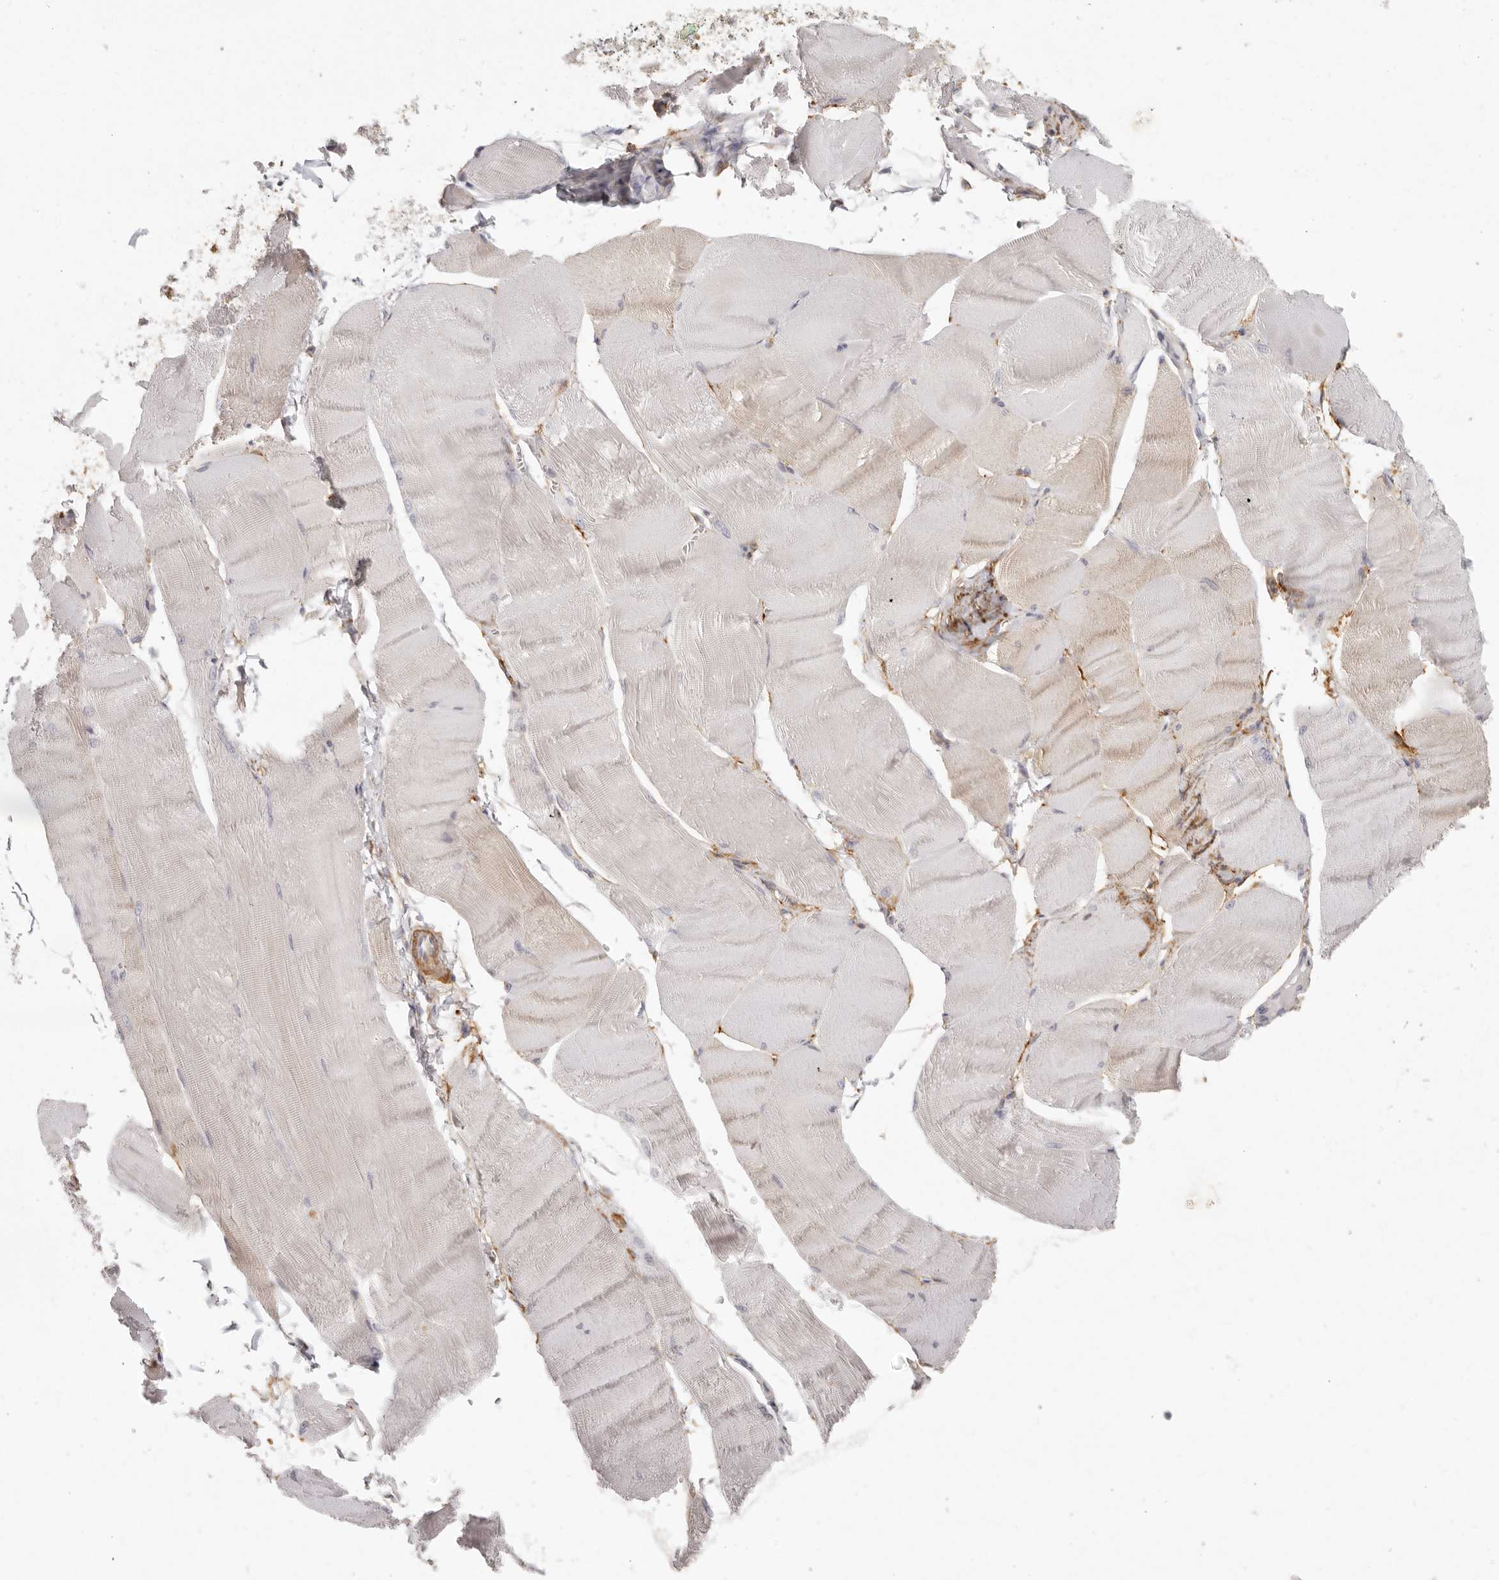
{"staining": {"intensity": "moderate", "quantity": "<25%", "location": "cytoplasmic/membranous"}, "tissue": "skeletal muscle", "cell_type": "Myocytes", "image_type": "normal", "snomed": [{"axis": "morphology", "description": "Normal tissue, NOS"}, {"axis": "morphology", "description": "Basal cell carcinoma"}, {"axis": "topography", "description": "Skeletal muscle"}], "caption": "Approximately <25% of myocytes in benign human skeletal muscle exhibit moderate cytoplasmic/membranous protein positivity as visualized by brown immunohistochemical staining.", "gene": "NIBAN1", "patient": {"sex": "female", "age": 64}}